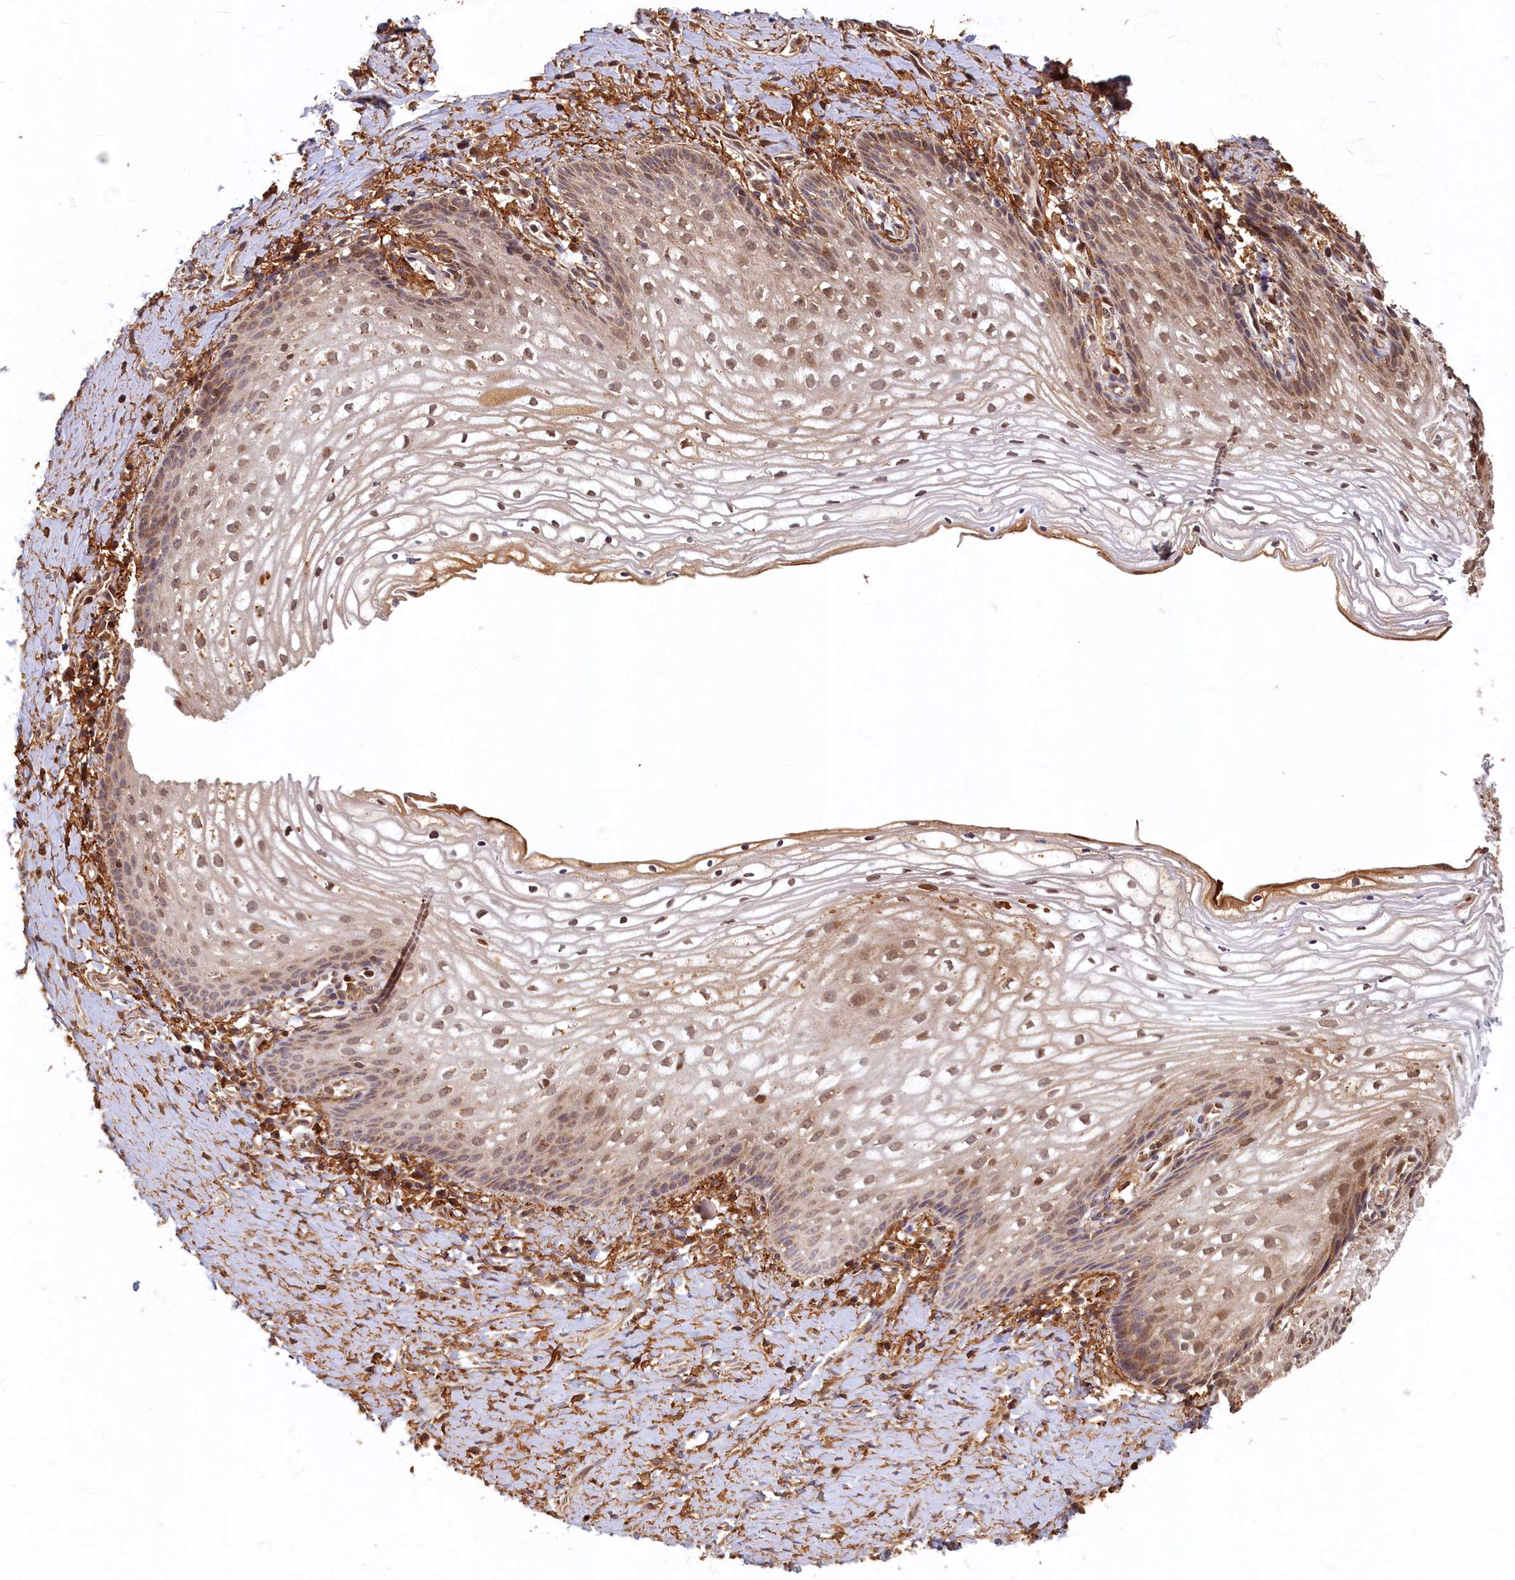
{"staining": {"intensity": "moderate", "quantity": "<25%", "location": "cytoplasmic/membranous,nuclear"}, "tissue": "vagina", "cell_type": "Squamous epithelial cells", "image_type": "normal", "snomed": [{"axis": "morphology", "description": "Normal tissue, NOS"}, {"axis": "topography", "description": "Vagina"}], "caption": "Human vagina stained with a brown dye displays moderate cytoplasmic/membranous,nuclear positive staining in about <25% of squamous epithelial cells.", "gene": "LCMT2", "patient": {"sex": "female", "age": 60}}